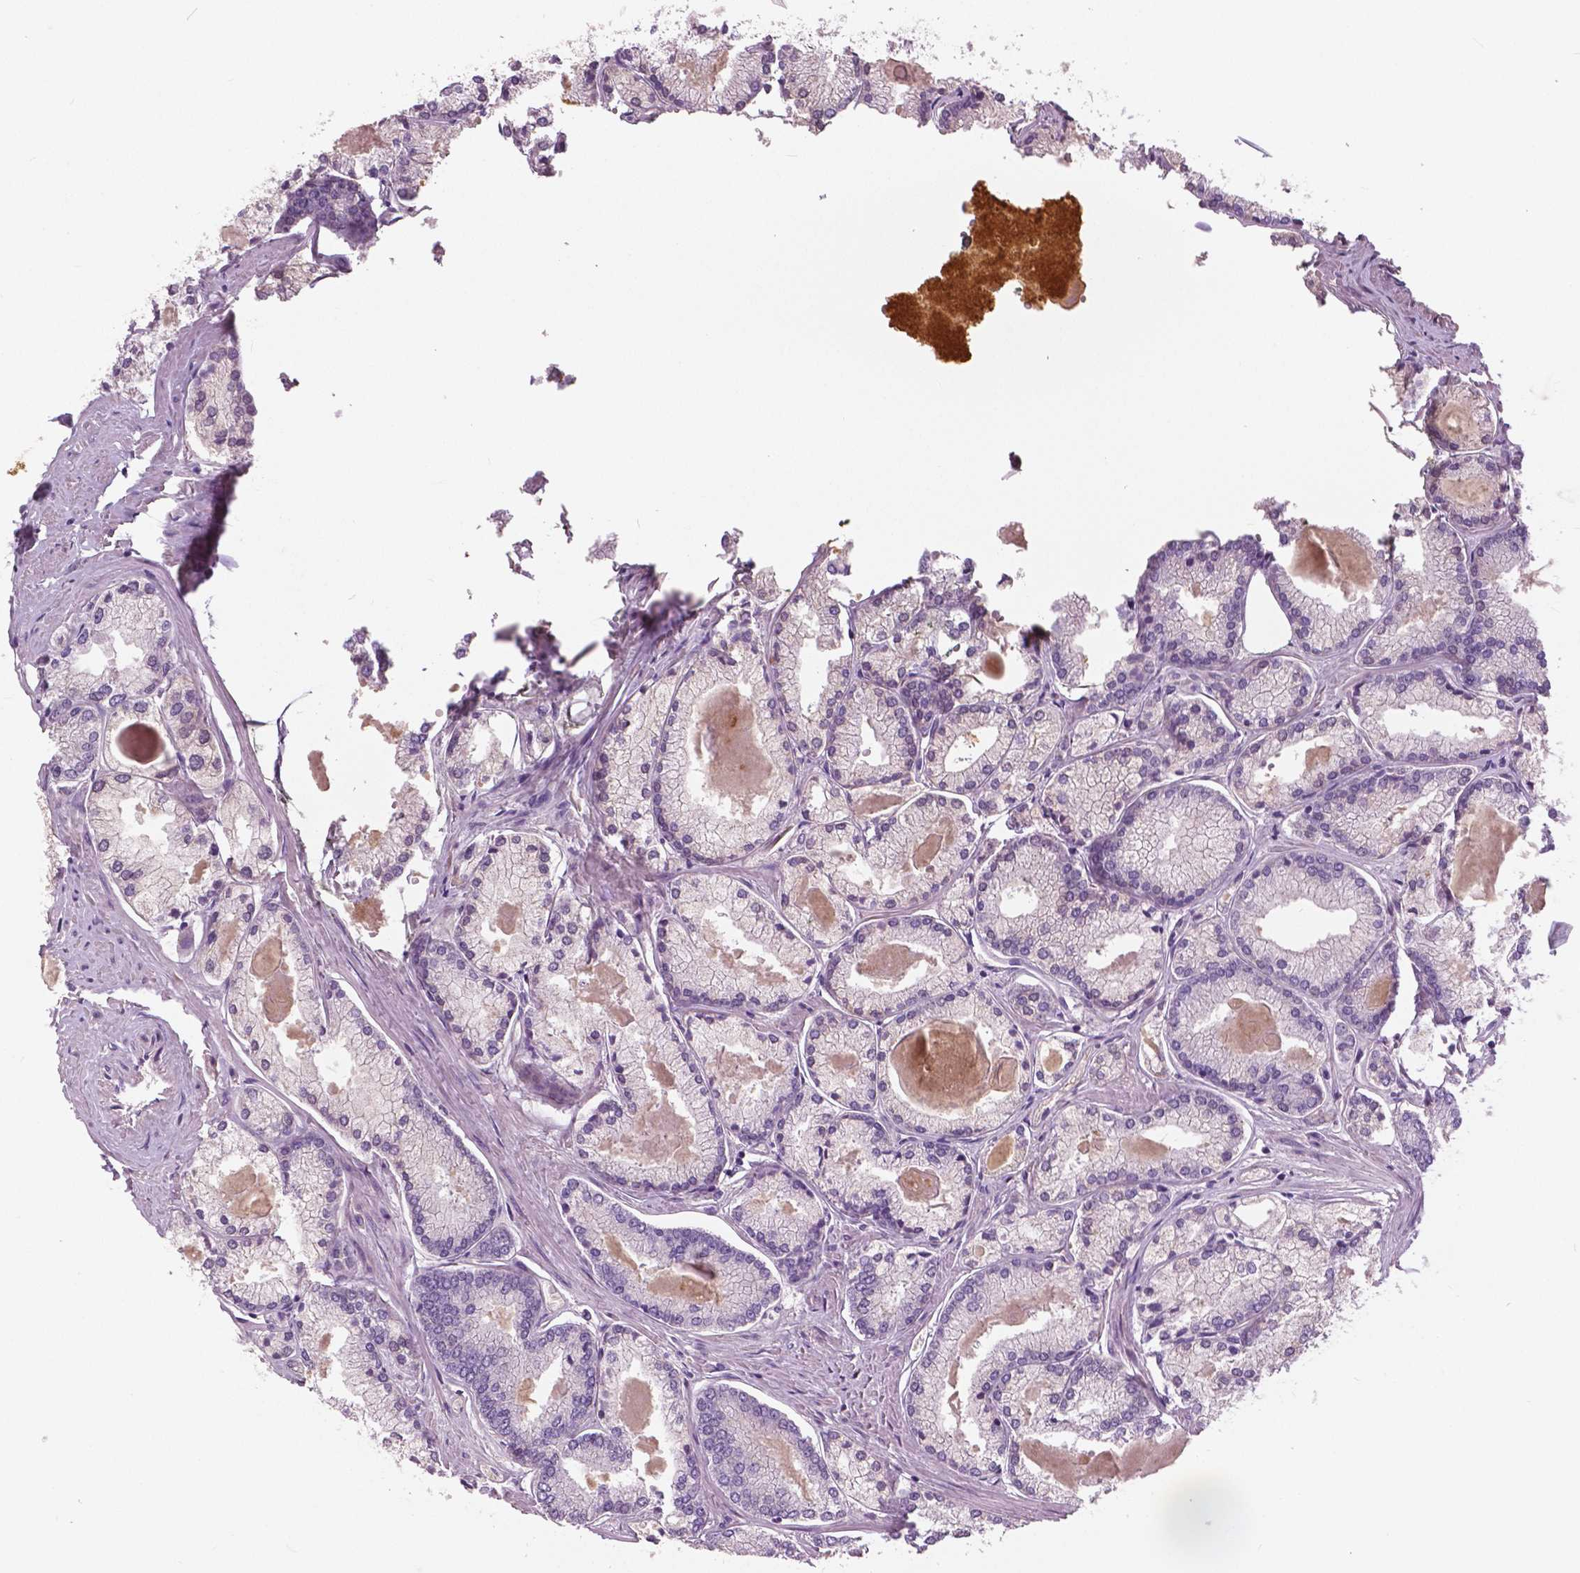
{"staining": {"intensity": "negative", "quantity": "none", "location": "none"}, "tissue": "prostate cancer", "cell_type": "Tumor cells", "image_type": "cancer", "snomed": [{"axis": "morphology", "description": "Adenocarcinoma, High grade"}, {"axis": "topography", "description": "Prostate"}], "caption": "Prostate cancer stained for a protein using immunohistochemistry exhibits no staining tumor cells.", "gene": "SERPINI1", "patient": {"sex": "male", "age": 68}}